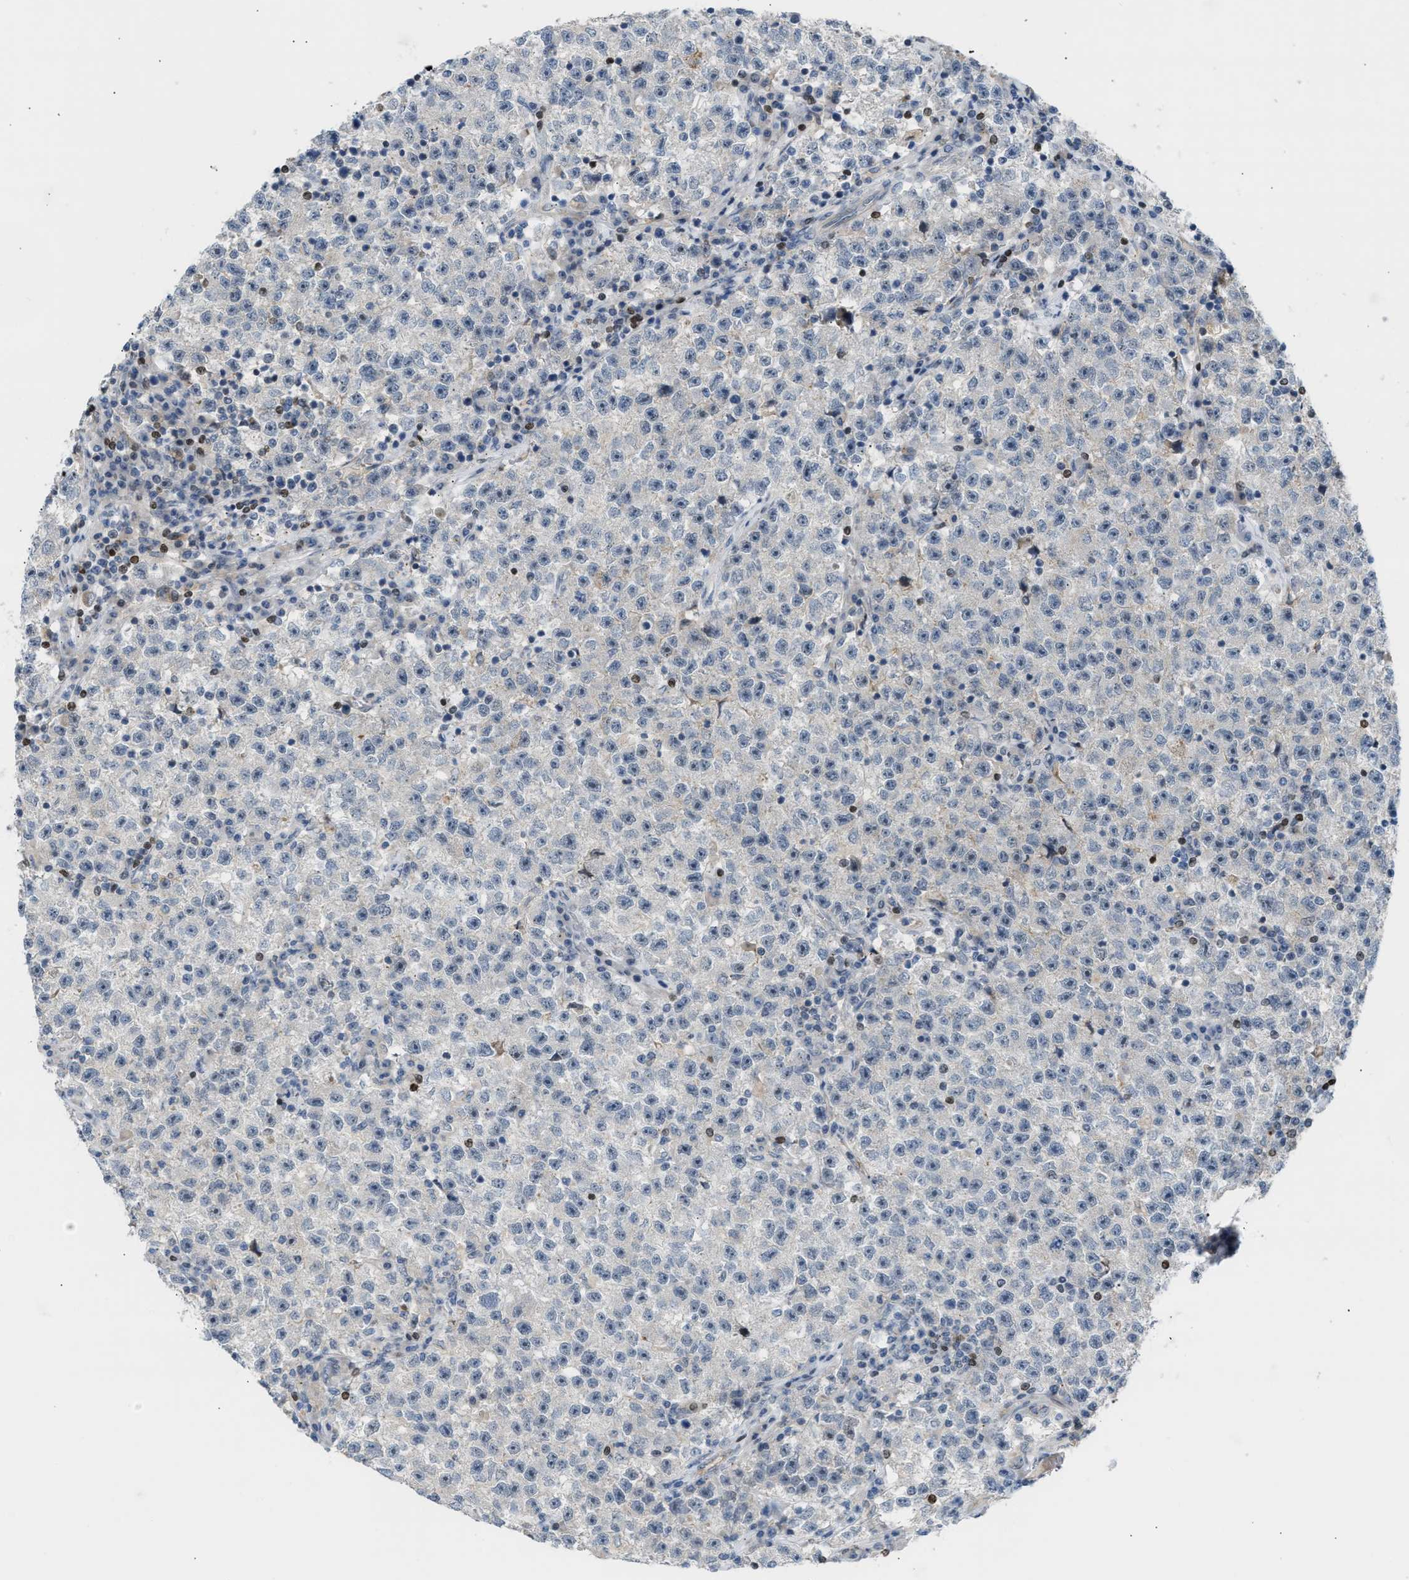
{"staining": {"intensity": "negative", "quantity": "none", "location": "none"}, "tissue": "testis cancer", "cell_type": "Tumor cells", "image_type": "cancer", "snomed": [{"axis": "morphology", "description": "Seminoma, NOS"}, {"axis": "topography", "description": "Testis"}], "caption": "Immunohistochemistry (IHC) of testis cancer (seminoma) shows no positivity in tumor cells.", "gene": "NPS", "patient": {"sex": "male", "age": 22}}